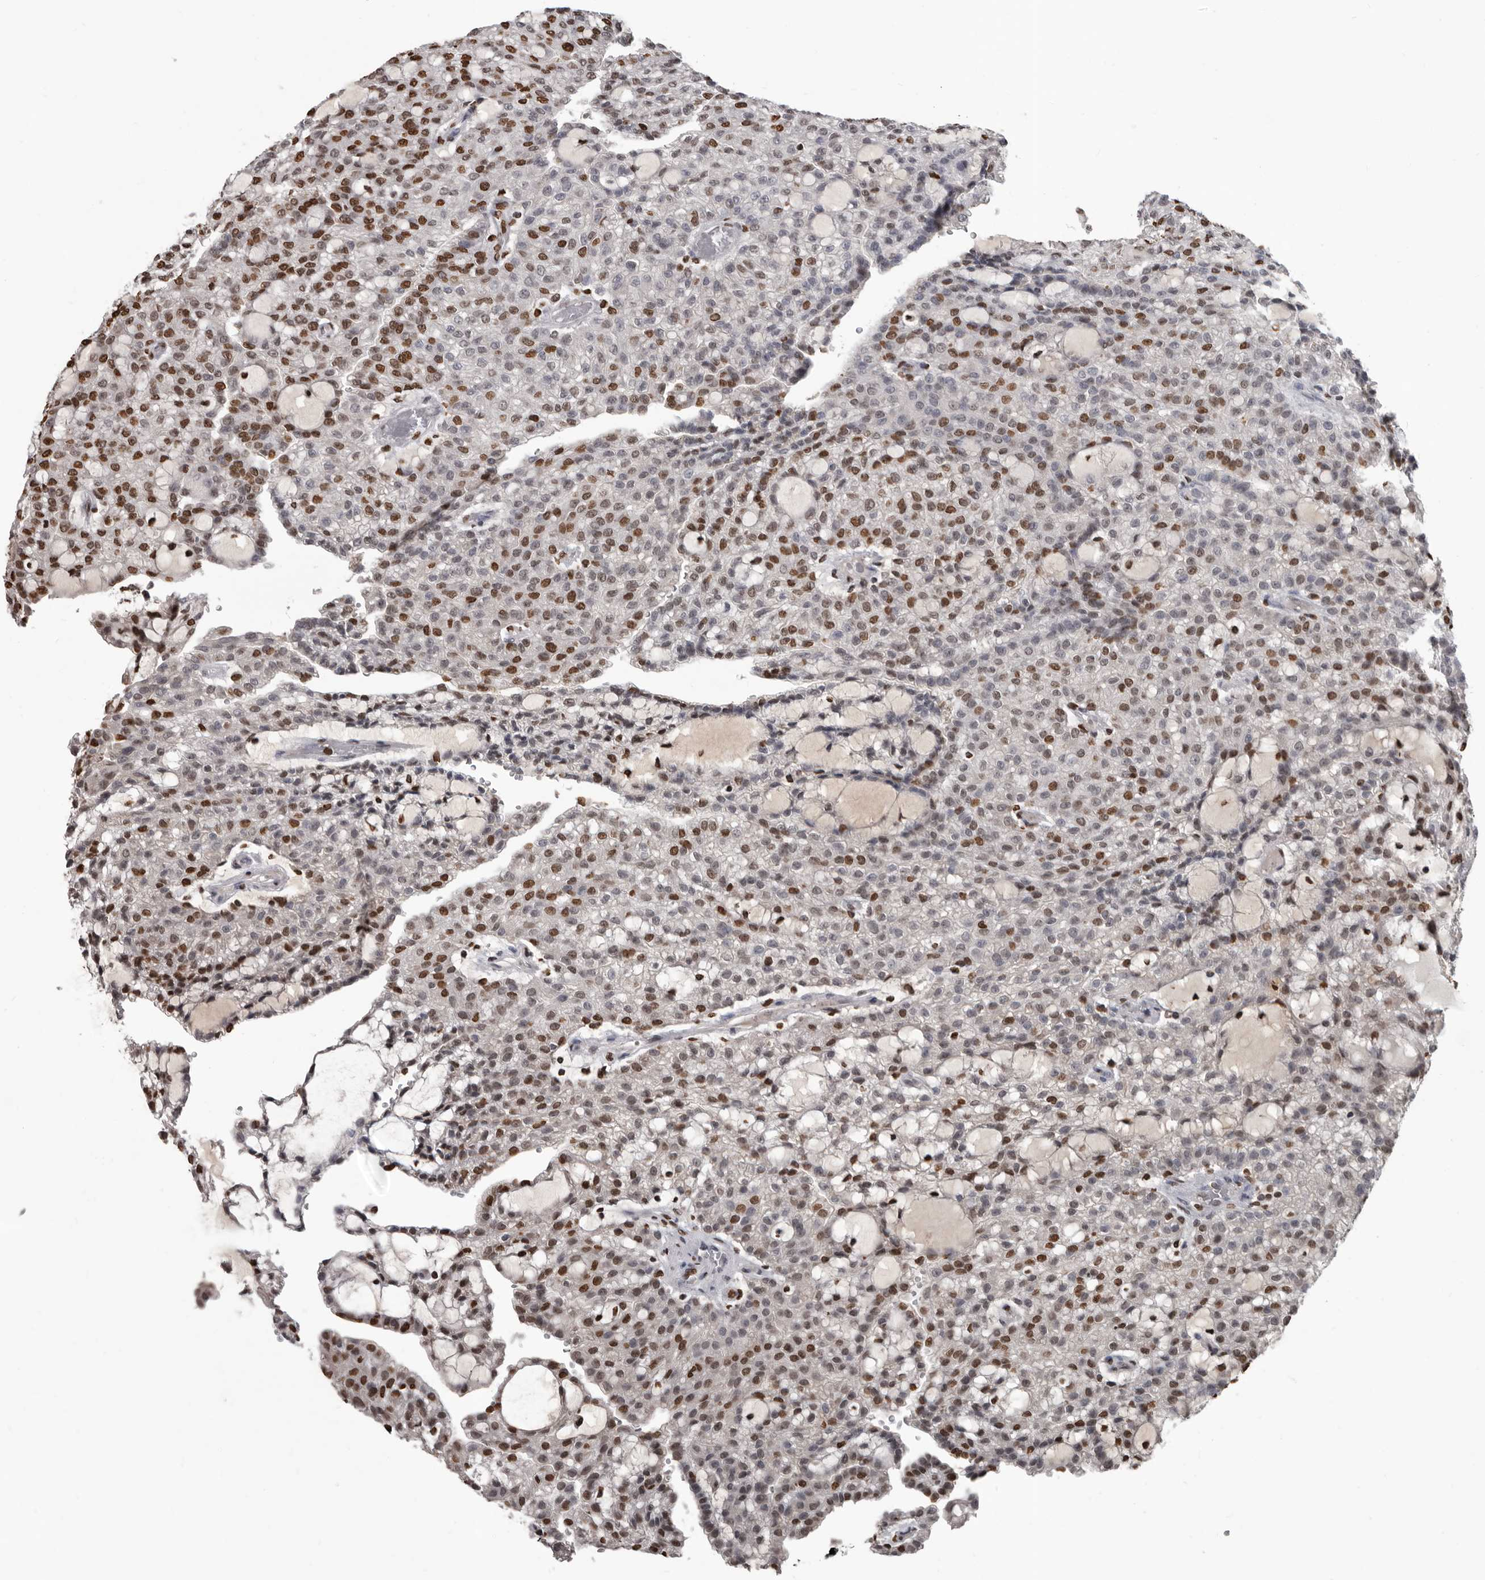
{"staining": {"intensity": "strong", "quantity": "25%-75%", "location": "nuclear"}, "tissue": "renal cancer", "cell_type": "Tumor cells", "image_type": "cancer", "snomed": [{"axis": "morphology", "description": "Adenocarcinoma, NOS"}, {"axis": "topography", "description": "Kidney"}], "caption": "IHC staining of renal cancer, which exhibits high levels of strong nuclear staining in about 25%-75% of tumor cells indicating strong nuclear protein positivity. The staining was performed using DAB (3,3'-diaminobenzidine) (brown) for protein detection and nuclei were counterstained in hematoxylin (blue).", "gene": "AHR", "patient": {"sex": "male", "age": 63}}